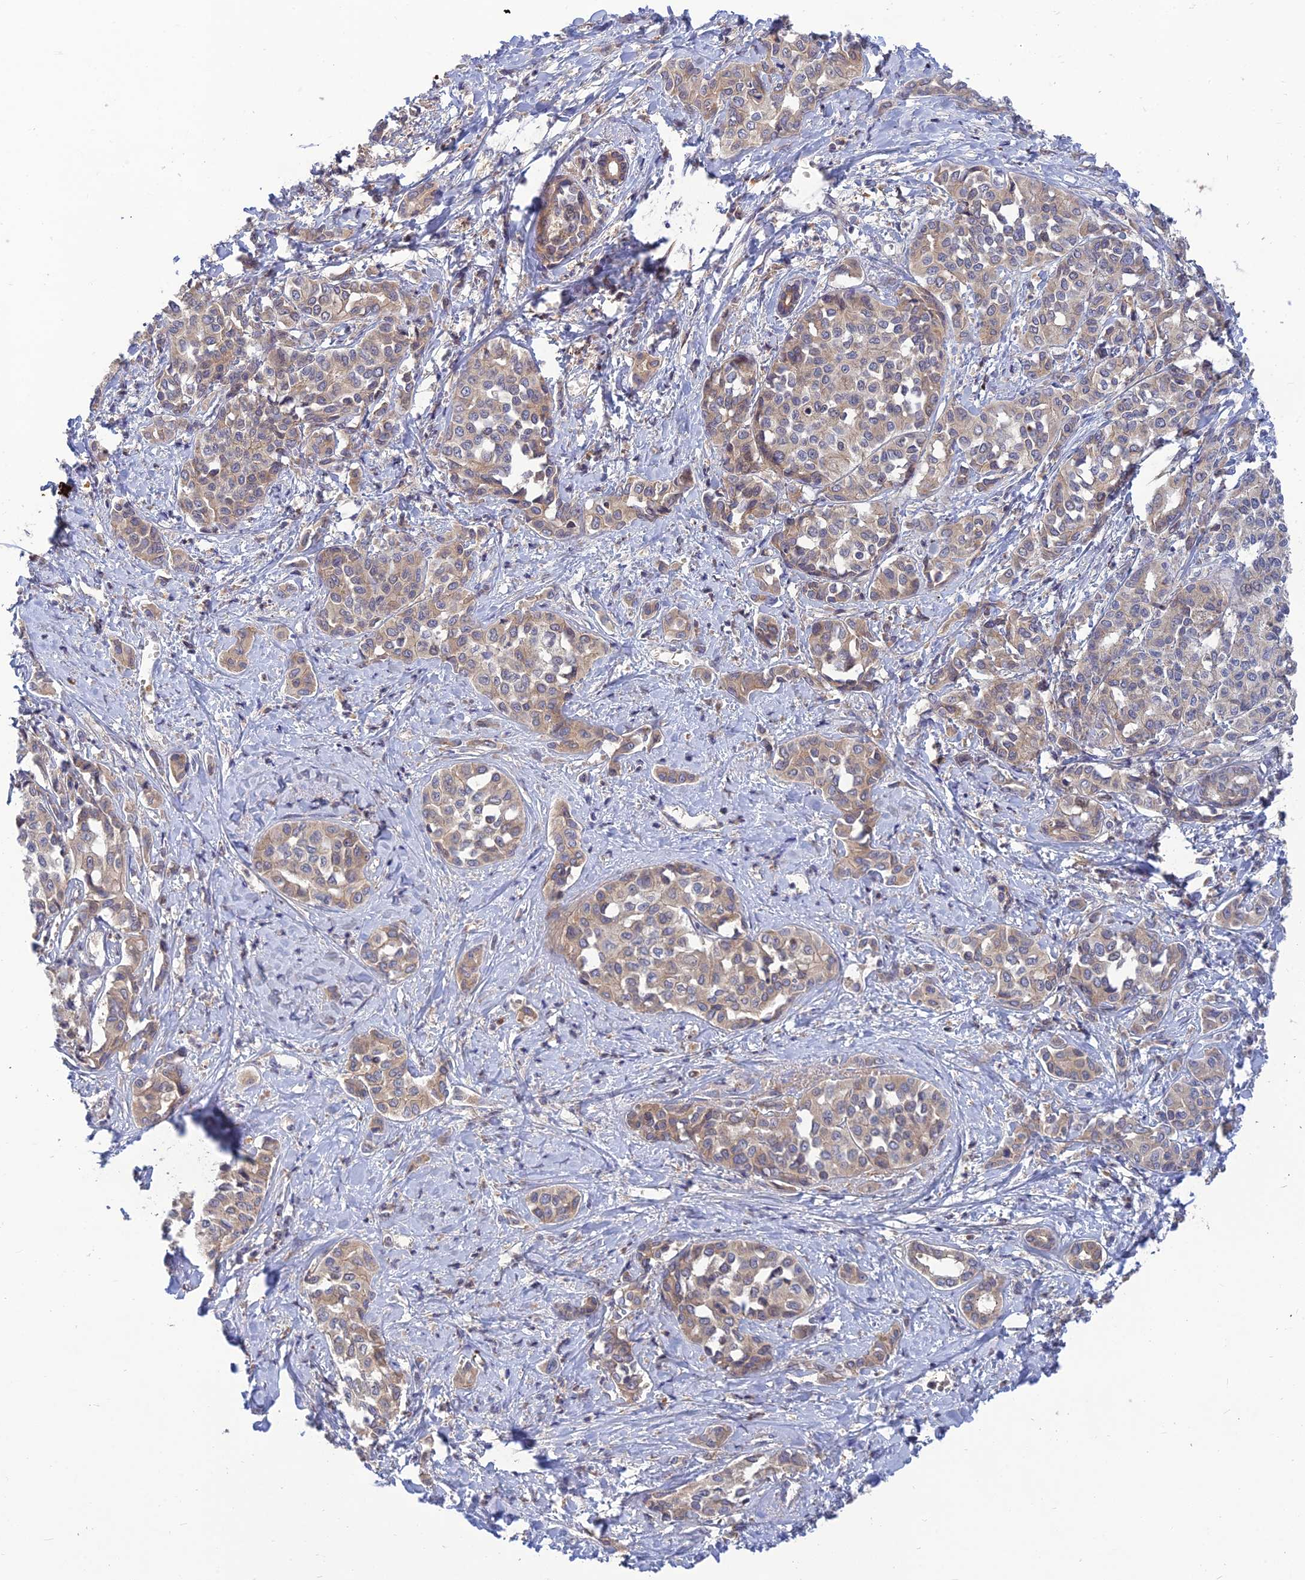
{"staining": {"intensity": "weak", "quantity": "<25%", "location": "cytoplasmic/membranous"}, "tissue": "liver cancer", "cell_type": "Tumor cells", "image_type": "cancer", "snomed": [{"axis": "morphology", "description": "Cholangiocarcinoma"}, {"axis": "topography", "description": "Liver"}], "caption": "Photomicrograph shows no significant protein expression in tumor cells of liver cancer (cholangiocarcinoma). The staining was performed using DAB to visualize the protein expression in brown, while the nuclei were stained in blue with hematoxylin (Magnification: 20x).", "gene": "FAM151B", "patient": {"sex": "female", "age": 77}}